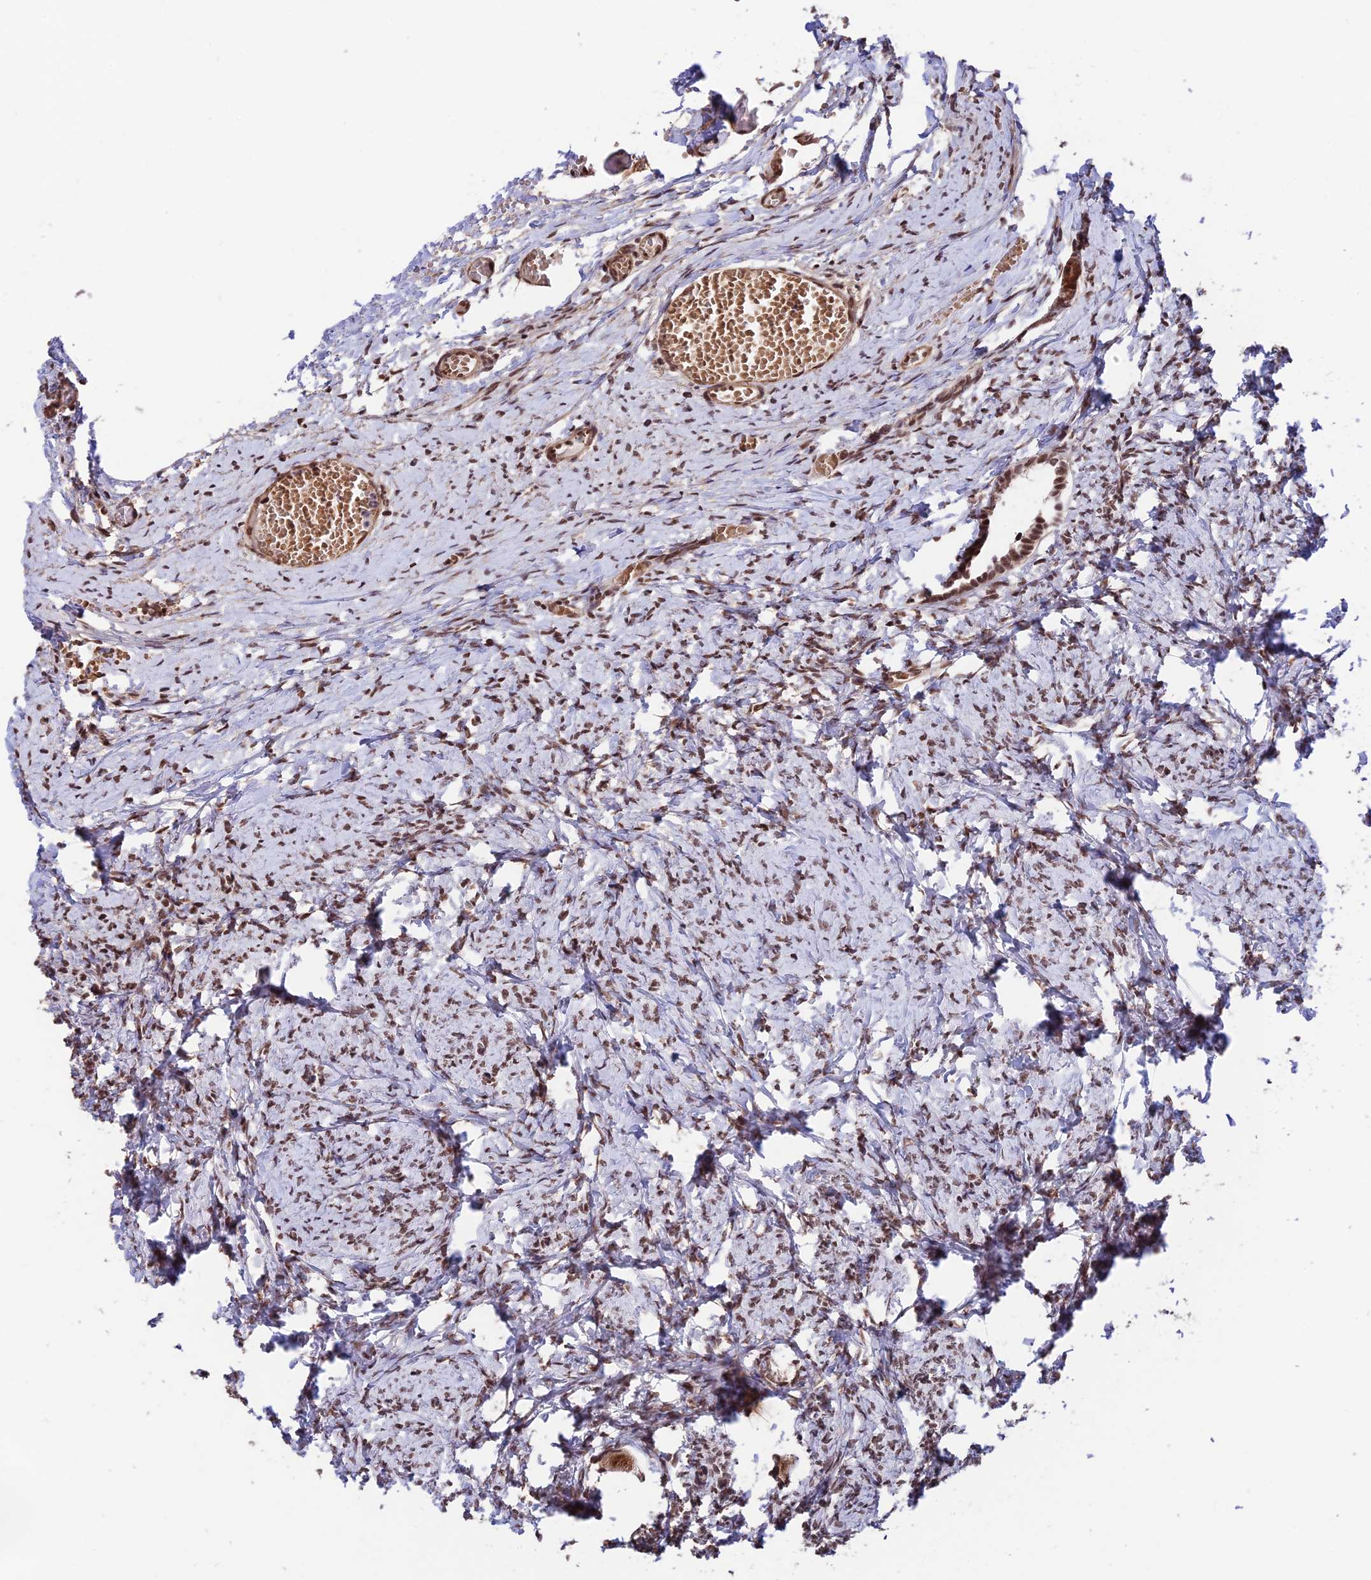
{"staining": {"intensity": "moderate", "quantity": ">75%", "location": "nuclear"}, "tissue": "ovary", "cell_type": "Ovarian stroma cells", "image_type": "normal", "snomed": [{"axis": "morphology", "description": "Normal tissue, NOS"}, {"axis": "topography", "description": "Ovary"}], "caption": "Protein positivity by IHC reveals moderate nuclear expression in approximately >75% of ovarian stroma cells in benign ovary.", "gene": "RBM42", "patient": {"sex": "female", "age": 27}}